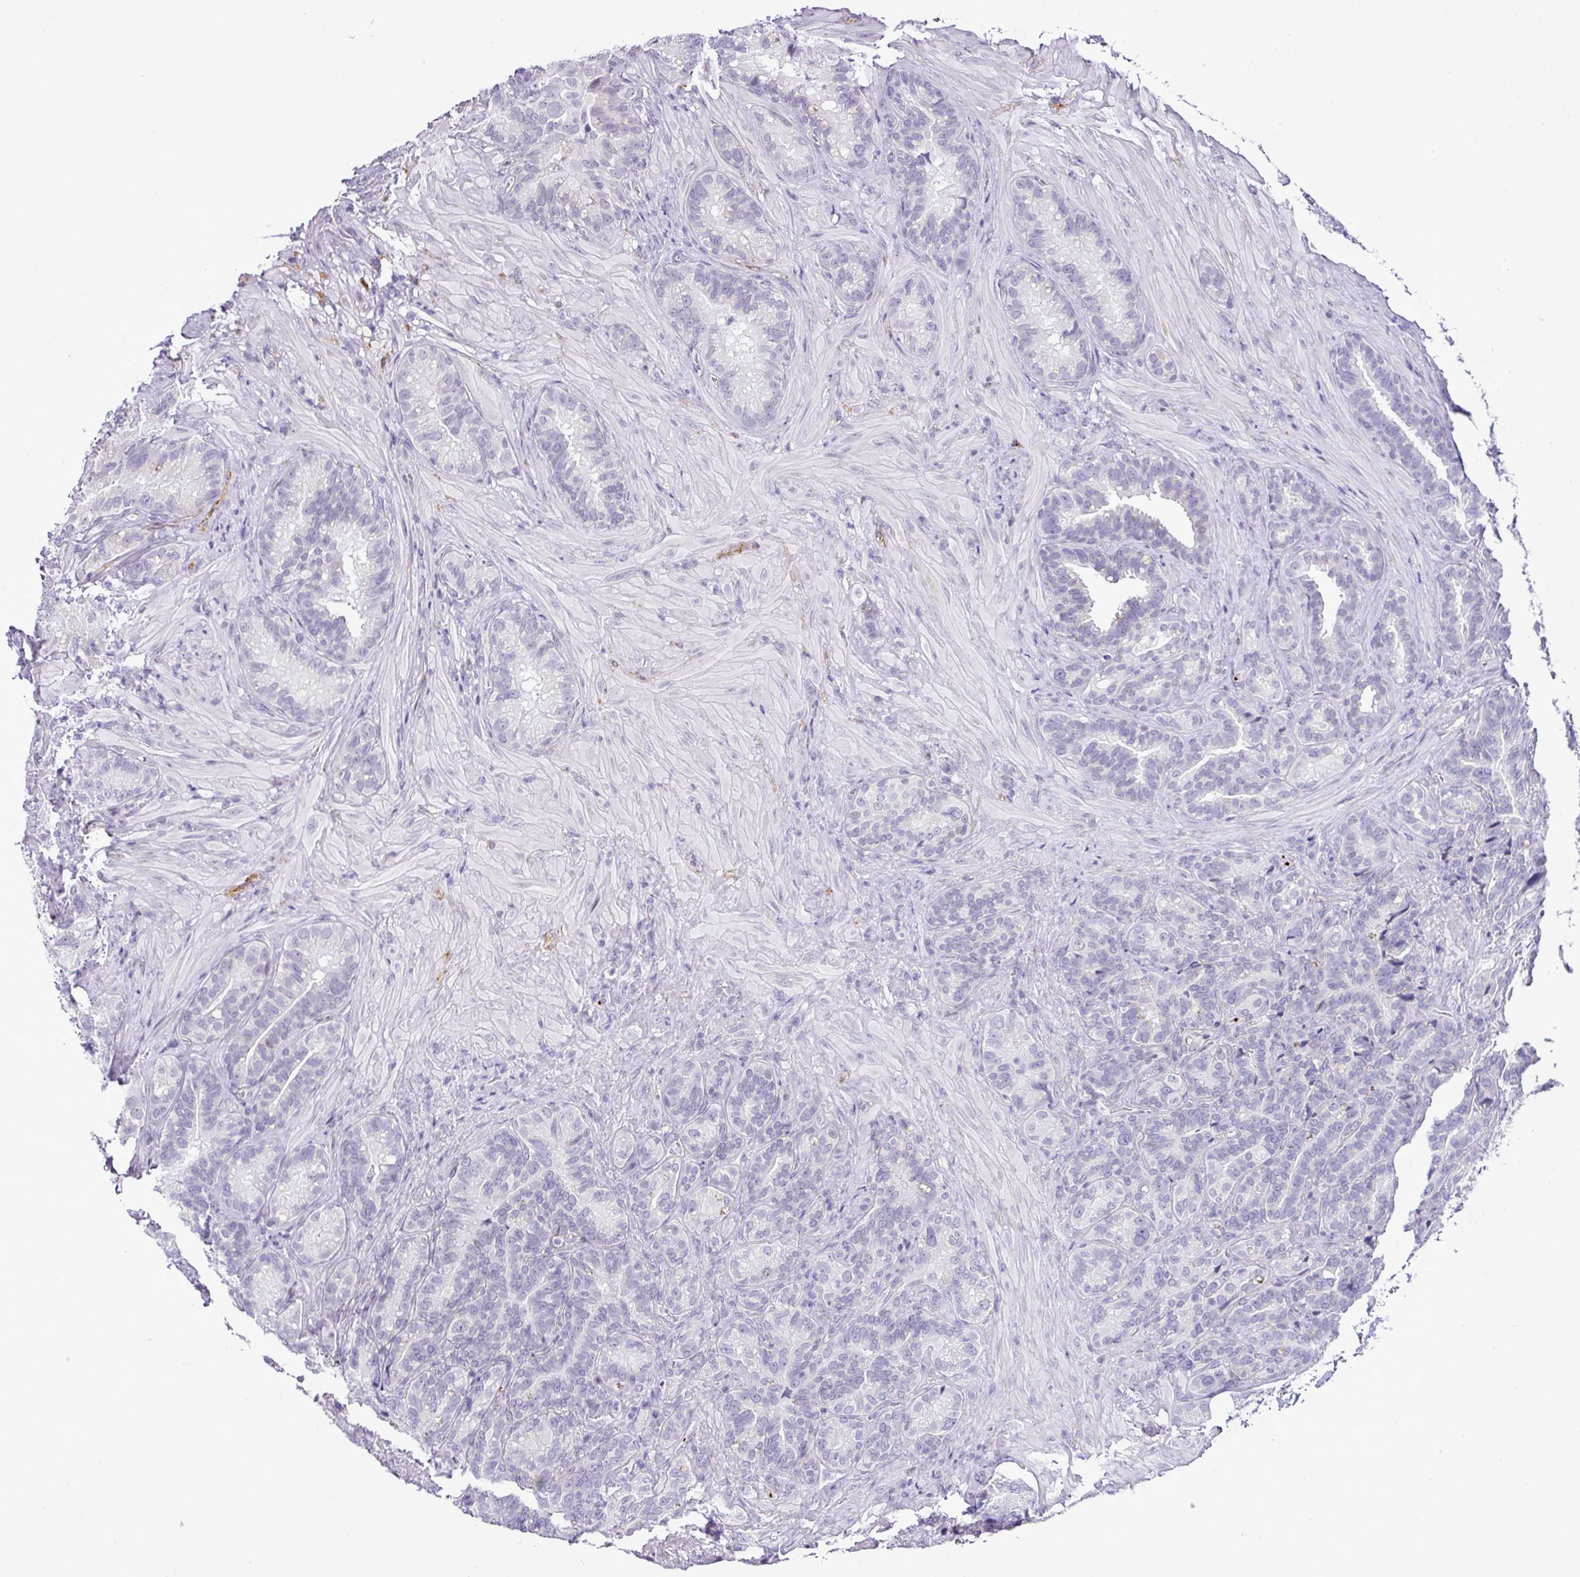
{"staining": {"intensity": "negative", "quantity": "none", "location": "none"}, "tissue": "seminal vesicle", "cell_type": "Glandular cells", "image_type": "normal", "snomed": [{"axis": "morphology", "description": "Normal tissue, NOS"}, {"axis": "topography", "description": "Seminal veicle"}], "caption": "High power microscopy image of an immunohistochemistry histopathology image of unremarkable seminal vesicle, revealing no significant staining in glandular cells. (DAB immunohistochemistry with hematoxylin counter stain).", "gene": "CMTM5", "patient": {"sex": "male", "age": 68}}